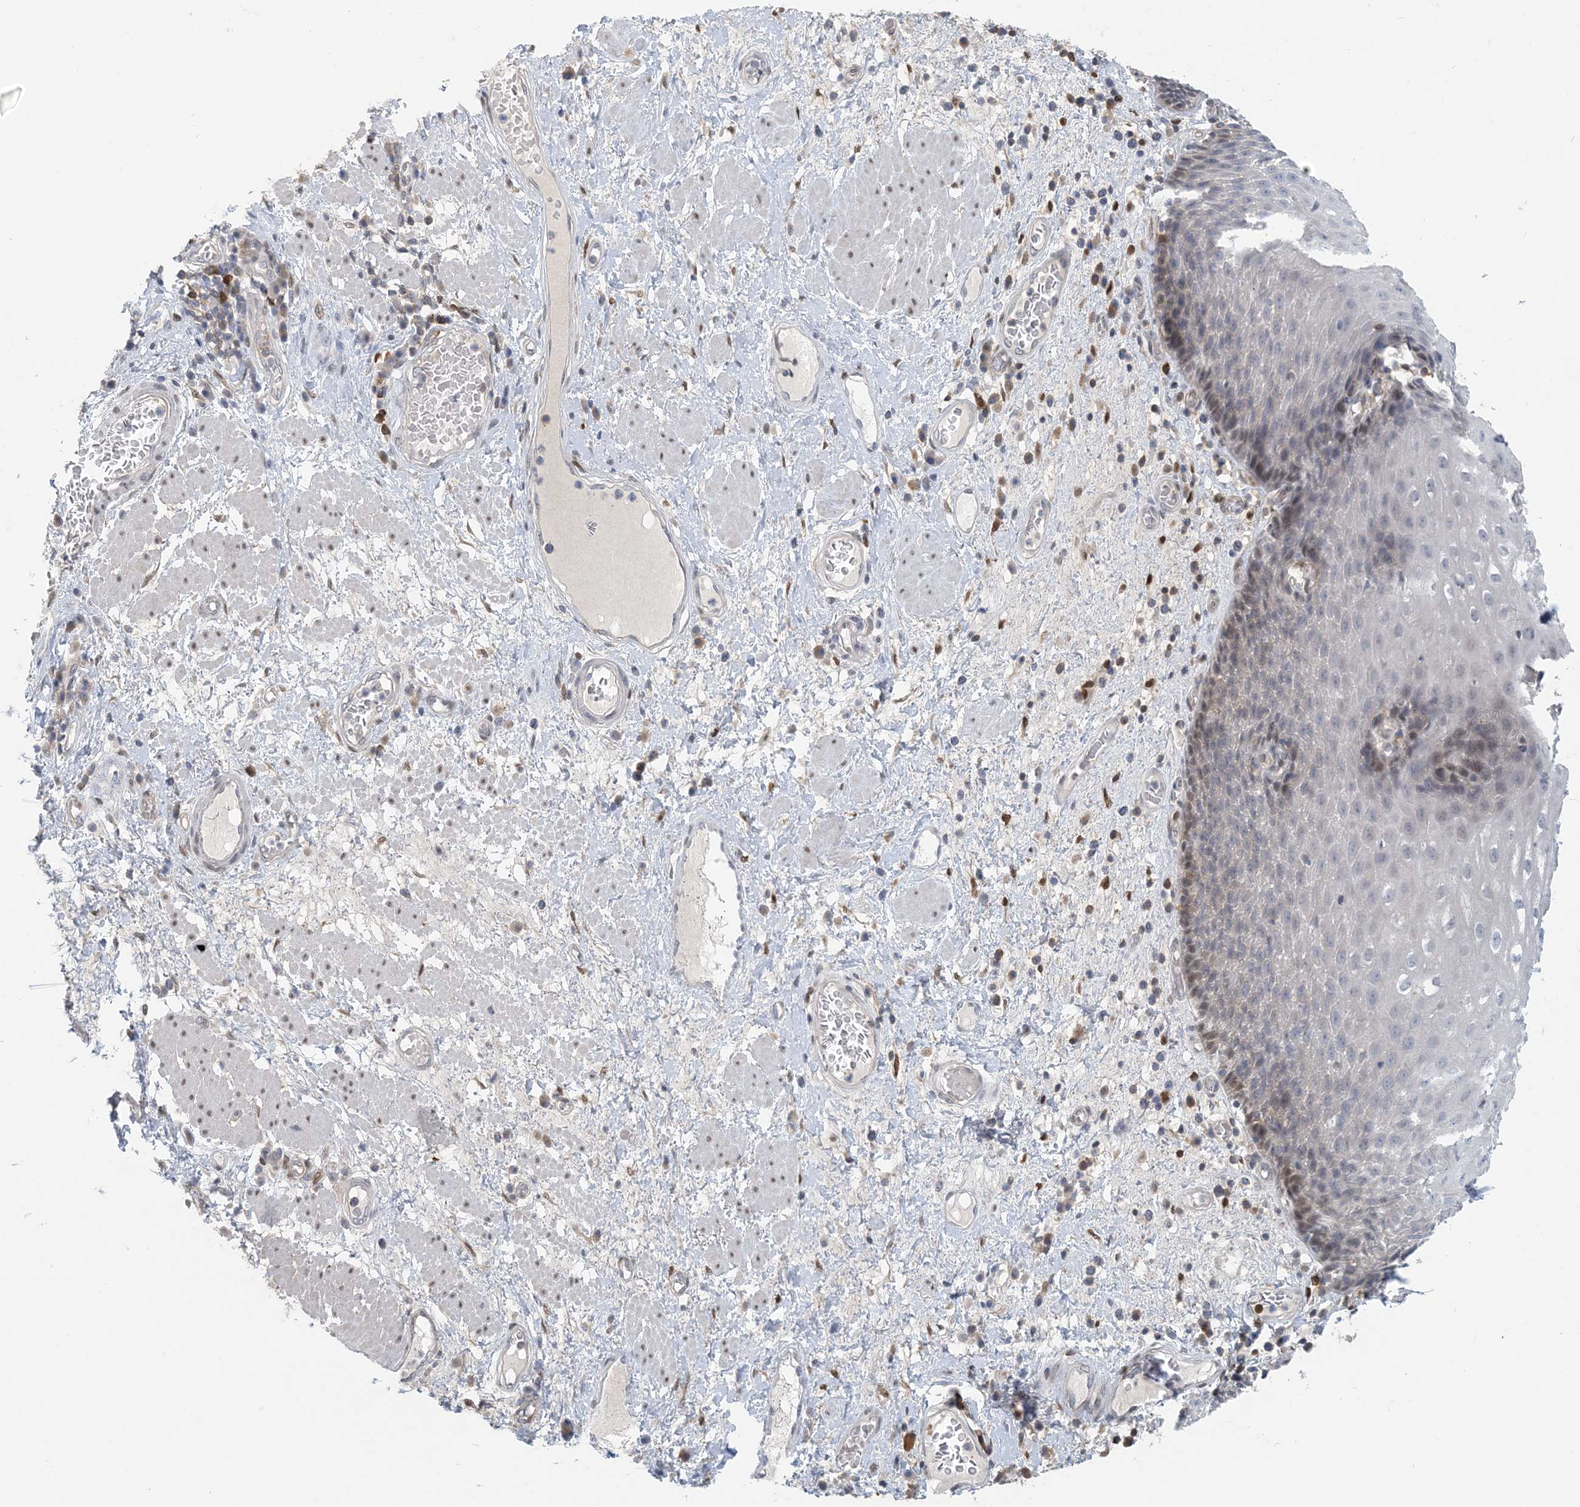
{"staining": {"intensity": "moderate", "quantity": "<25%", "location": "nuclear"}, "tissue": "esophagus", "cell_type": "Squamous epithelial cells", "image_type": "normal", "snomed": [{"axis": "morphology", "description": "Normal tissue, NOS"}, {"axis": "morphology", "description": "Adenocarcinoma, NOS"}, {"axis": "topography", "description": "Esophagus"}], "caption": "Immunohistochemistry of benign human esophagus exhibits low levels of moderate nuclear staining in approximately <25% of squamous epithelial cells.", "gene": "ZC3H12A", "patient": {"sex": "male", "age": 62}}